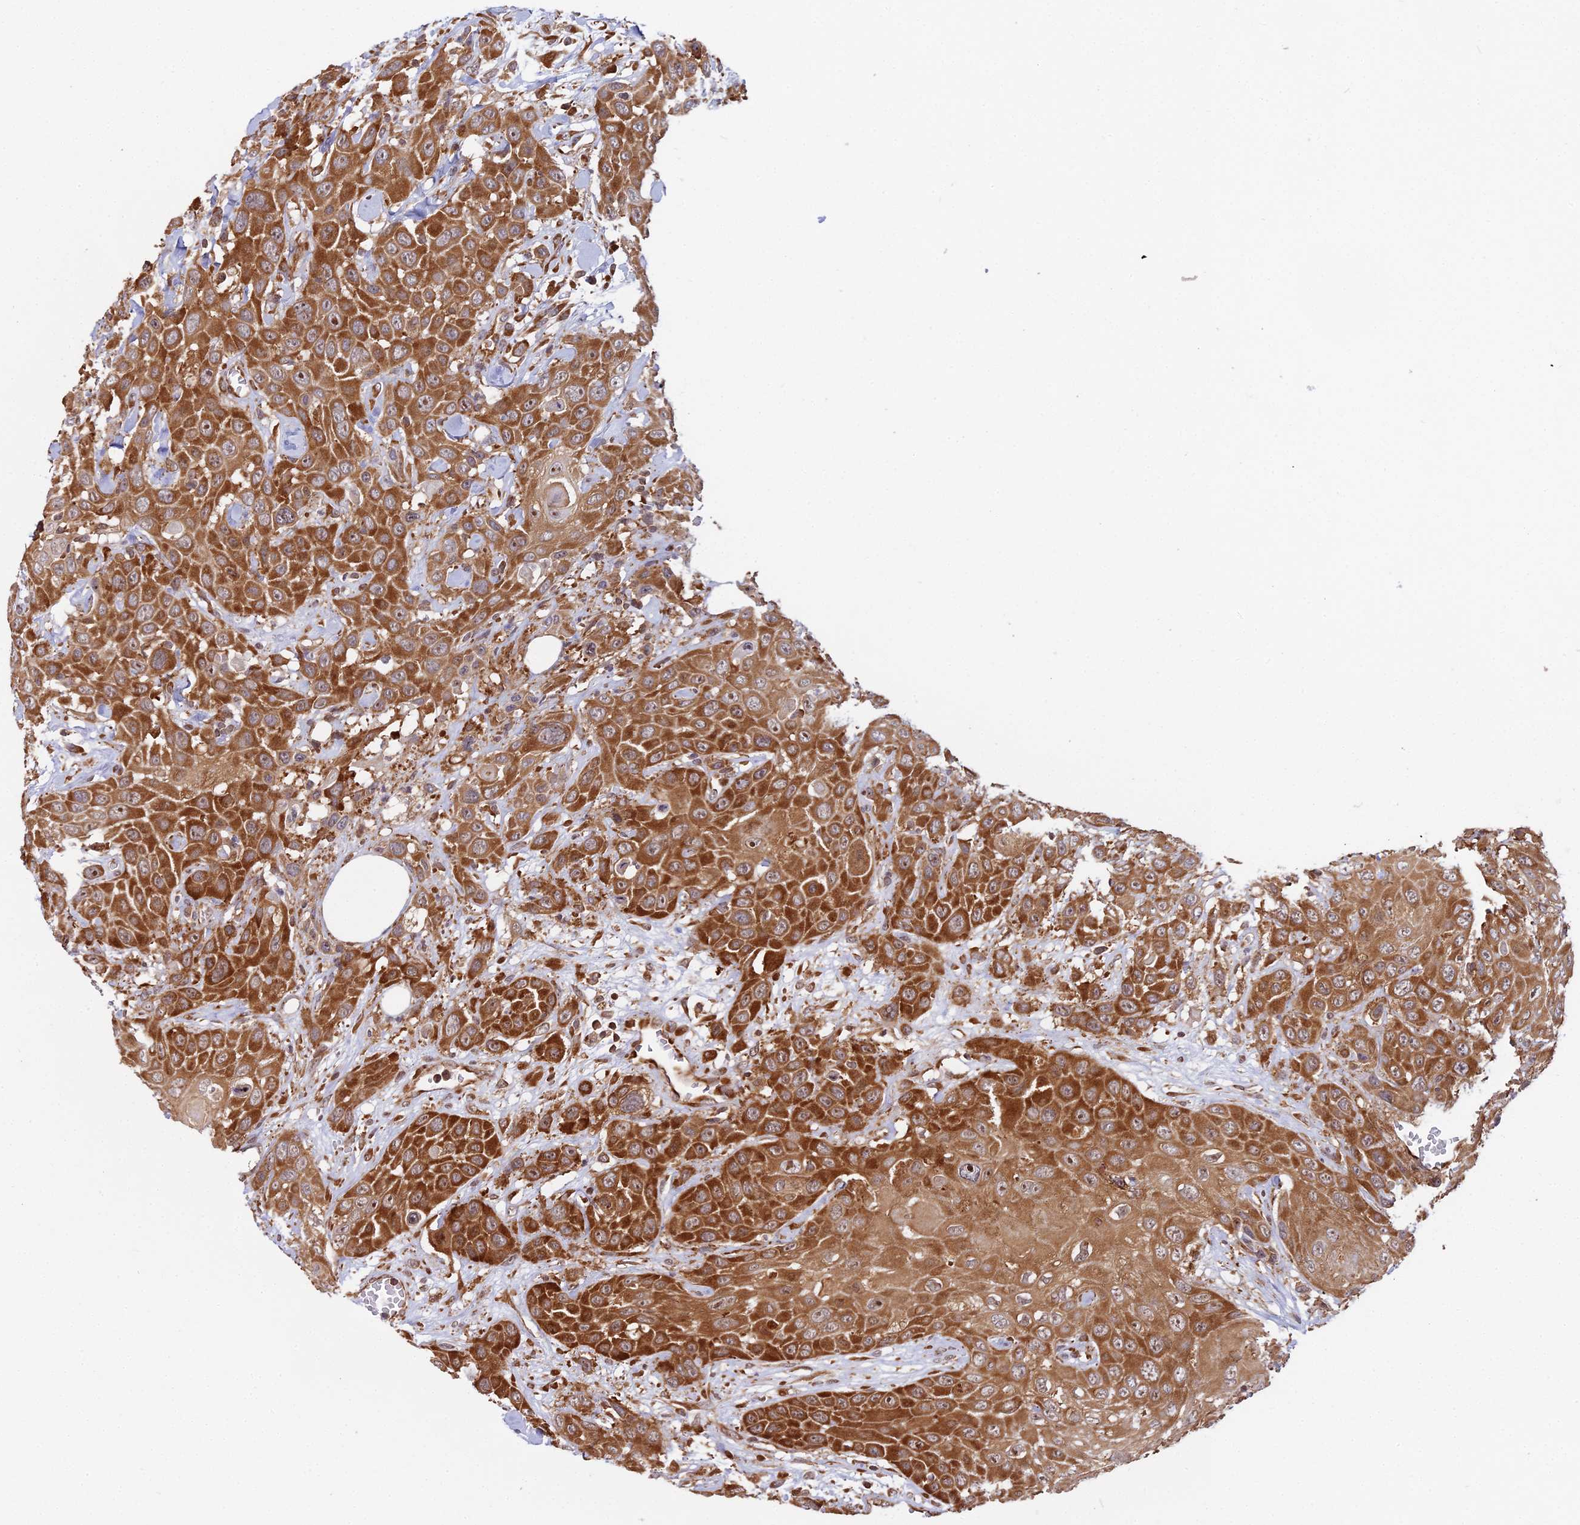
{"staining": {"intensity": "strong", "quantity": ">75%", "location": "cytoplasmic/membranous"}, "tissue": "head and neck cancer", "cell_type": "Tumor cells", "image_type": "cancer", "snomed": [{"axis": "morphology", "description": "Squamous cell carcinoma, NOS"}, {"axis": "topography", "description": "Head-Neck"}], "caption": "Human head and neck squamous cell carcinoma stained with a protein marker reveals strong staining in tumor cells.", "gene": "RPL26", "patient": {"sex": "male", "age": 81}}